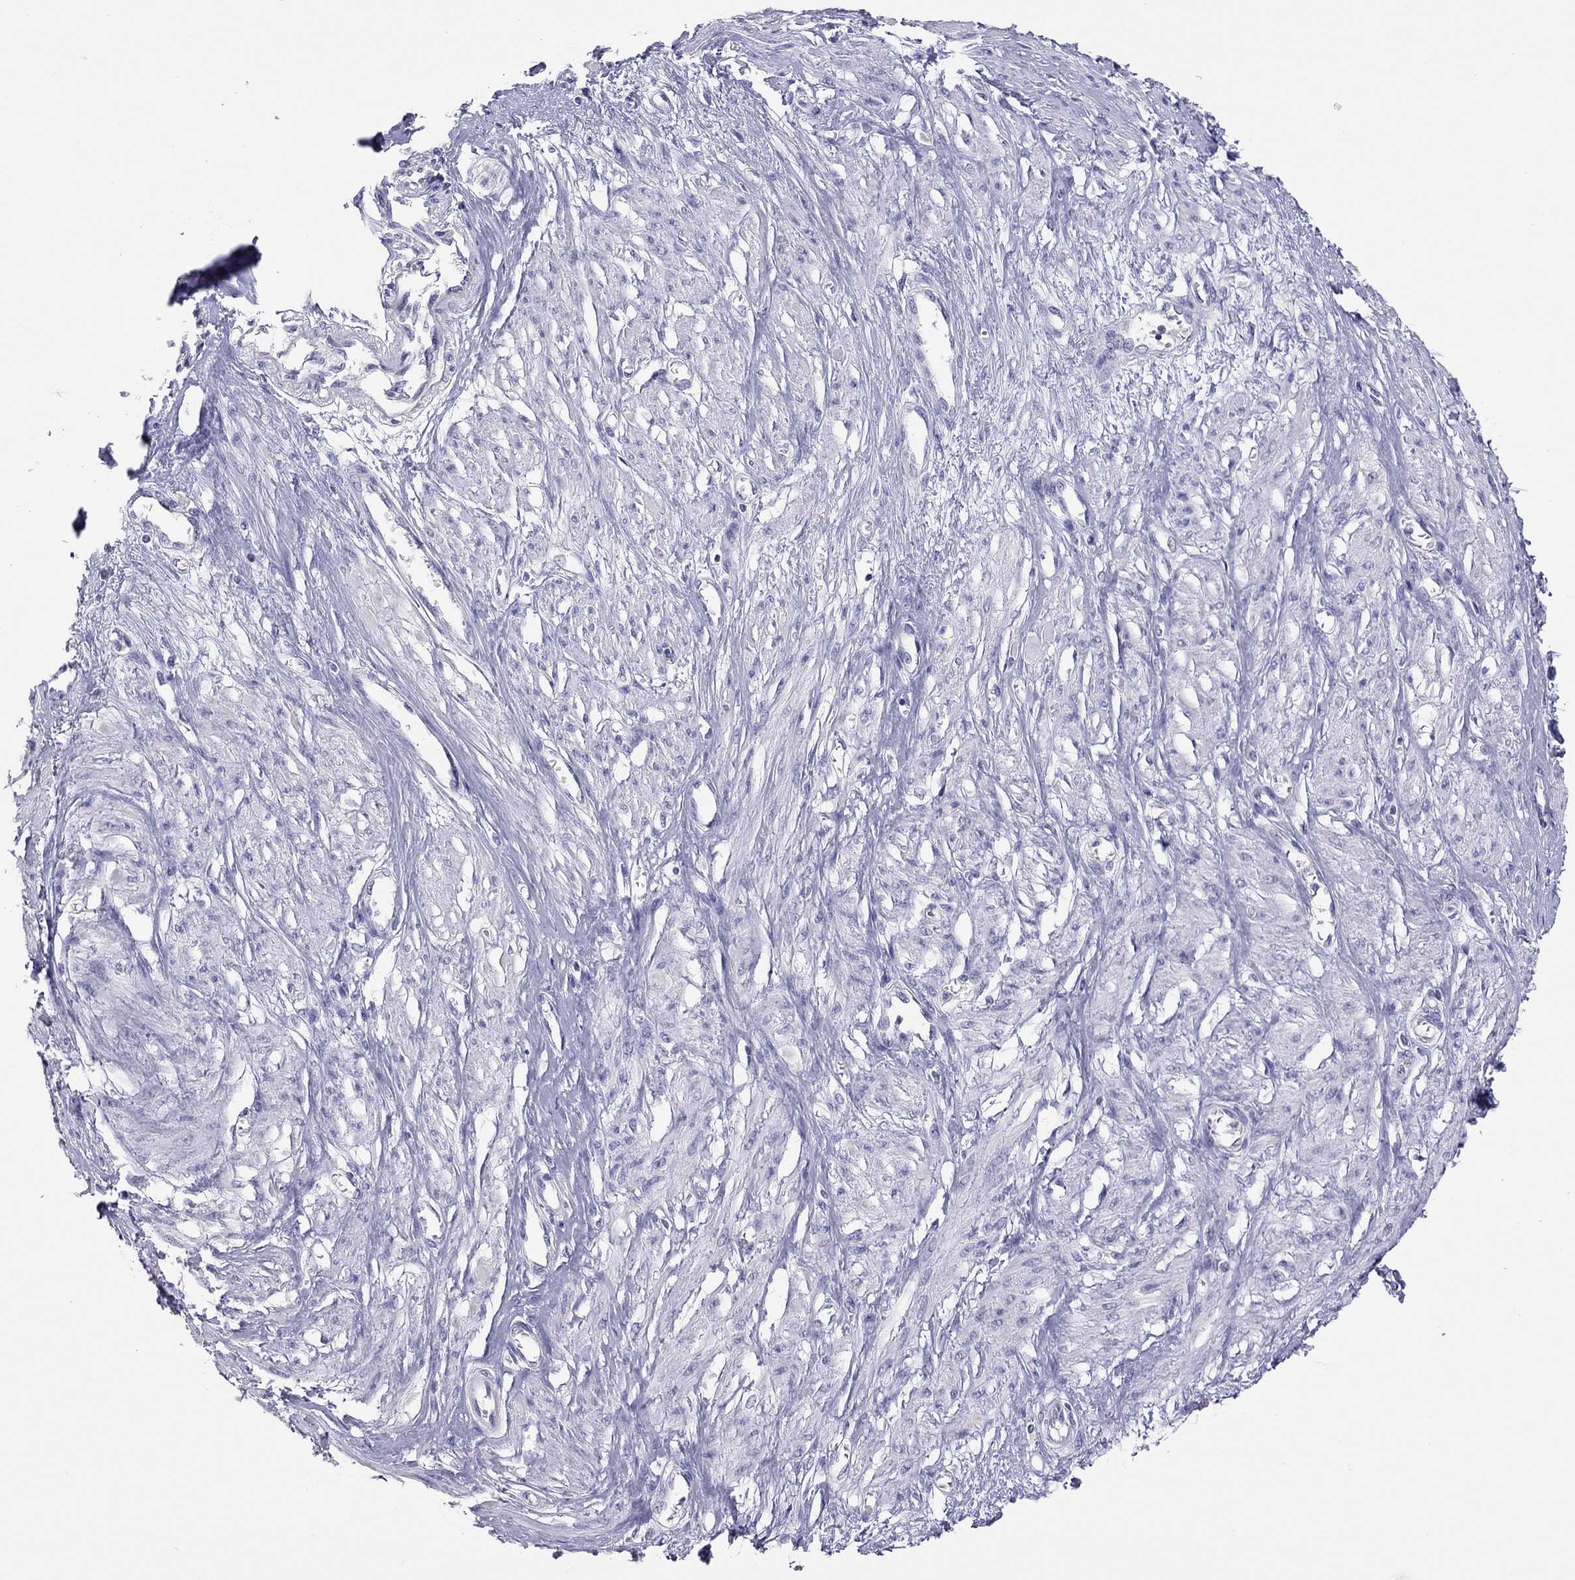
{"staining": {"intensity": "negative", "quantity": "none", "location": "none"}, "tissue": "smooth muscle", "cell_type": "Smooth muscle cells", "image_type": "normal", "snomed": [{"axis": "morphology", "description": "Normal tissue, NOS"}, {"axis": "topography", "description": "Smooth muscle"}, {"axis": "topography", "description": "Uterus"}], "caption": "There is no significant staining in smooth muscle cells of smooth muscle. Nuclei are stained in blue.", "gene": "JHY", "patient": {"sex": "female", "age": 39}}